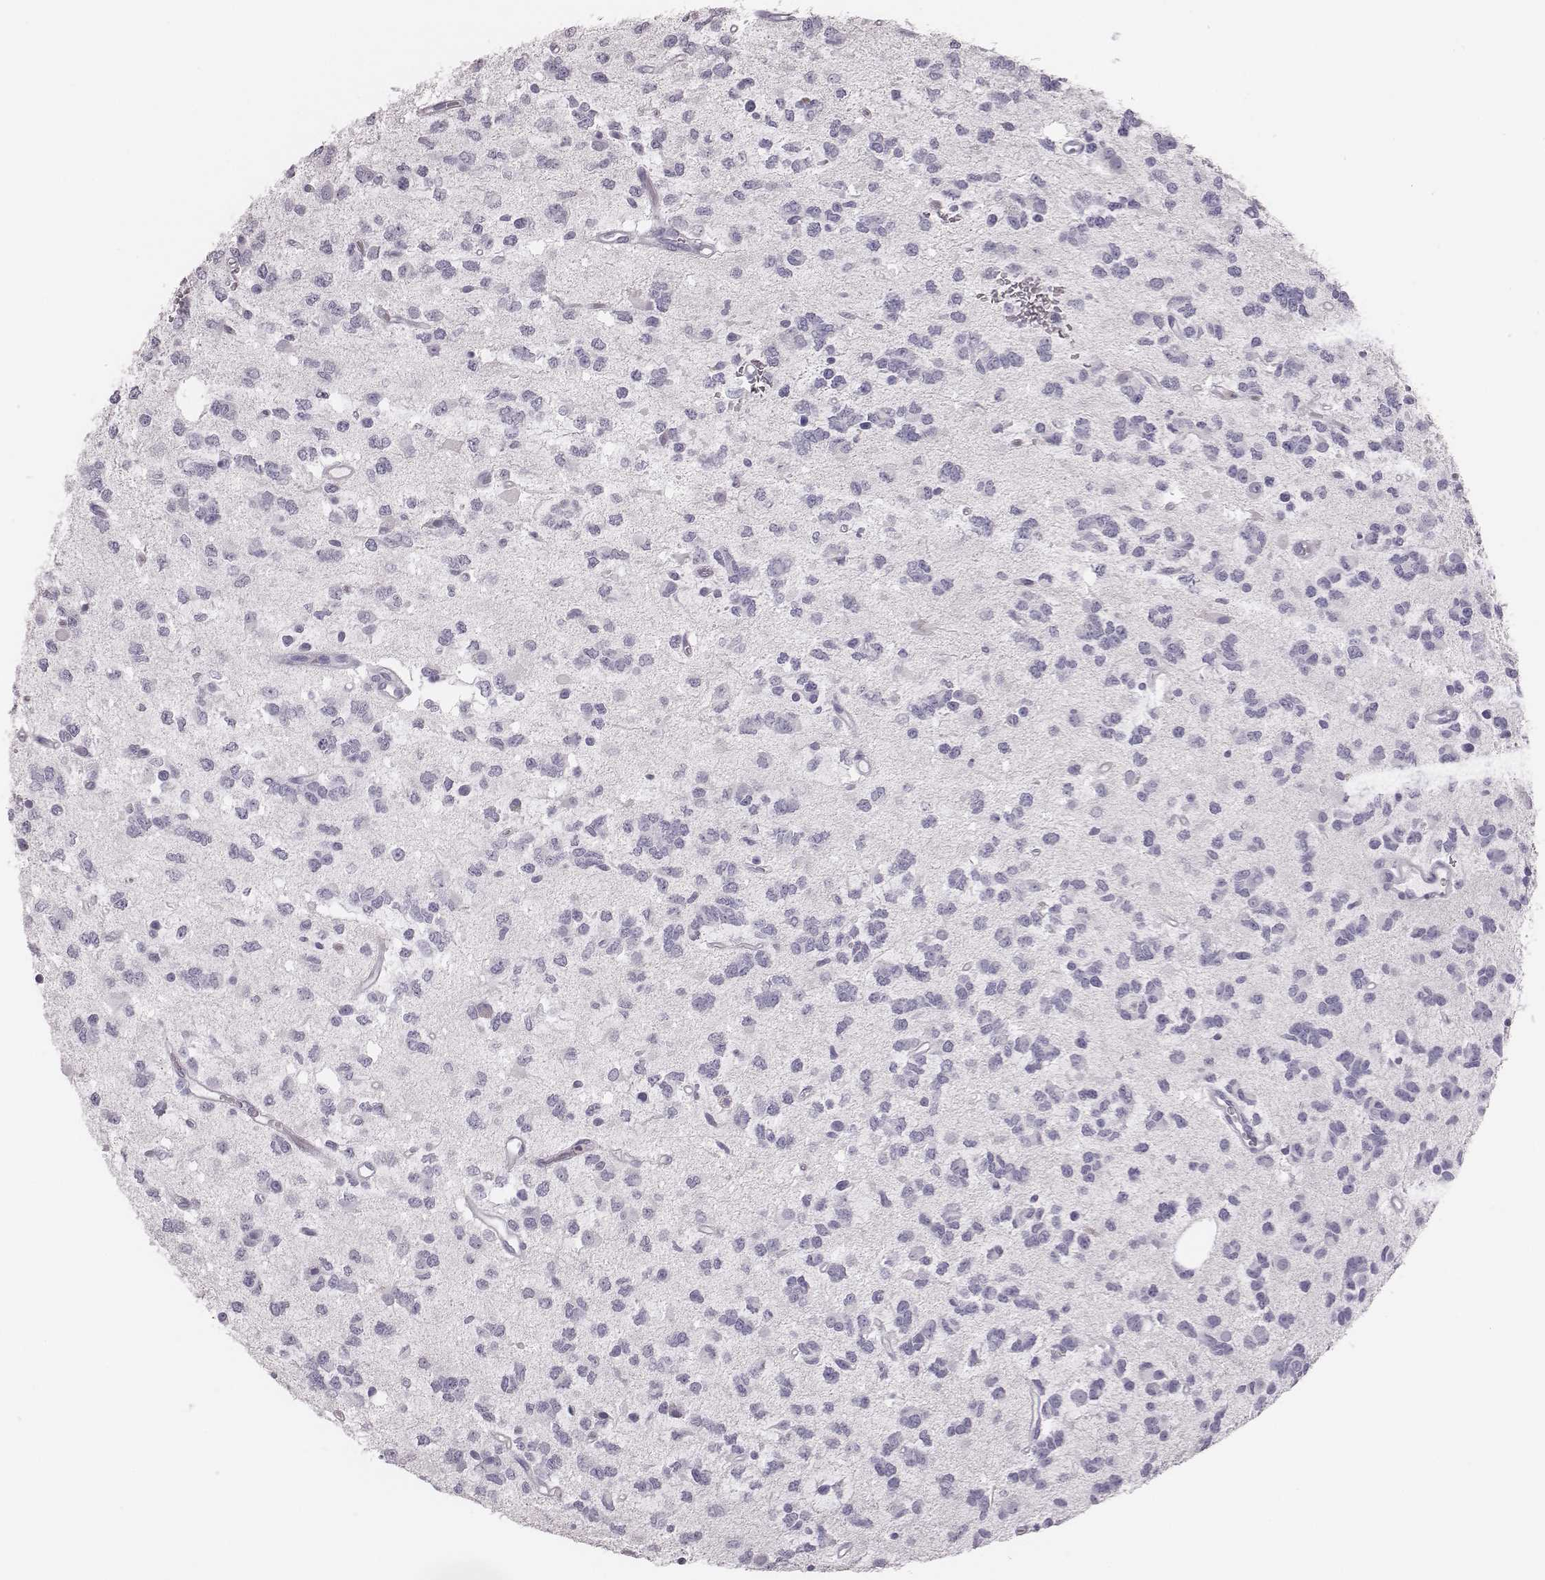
{"staining": {"intensity": "negative", "quantity": "none", "location": "none"}, "tissue": "glioma", "cell_type": "Tumor cells", "image_type": "cancer", "snomed": [{"axis": "morphology", "description": "Glioma, malignant, Low grade"}, {"axis": "topography", "description": "Brain"}], "caption": "High power microscopy histopathology image of an immunohistochemistry (IHC) photomicrograph of low-grade glioma (malignant), revealing no significant expression in tumor cells.", "gene": "CSH1", "patient": {"sex": "female", "age": 45}}